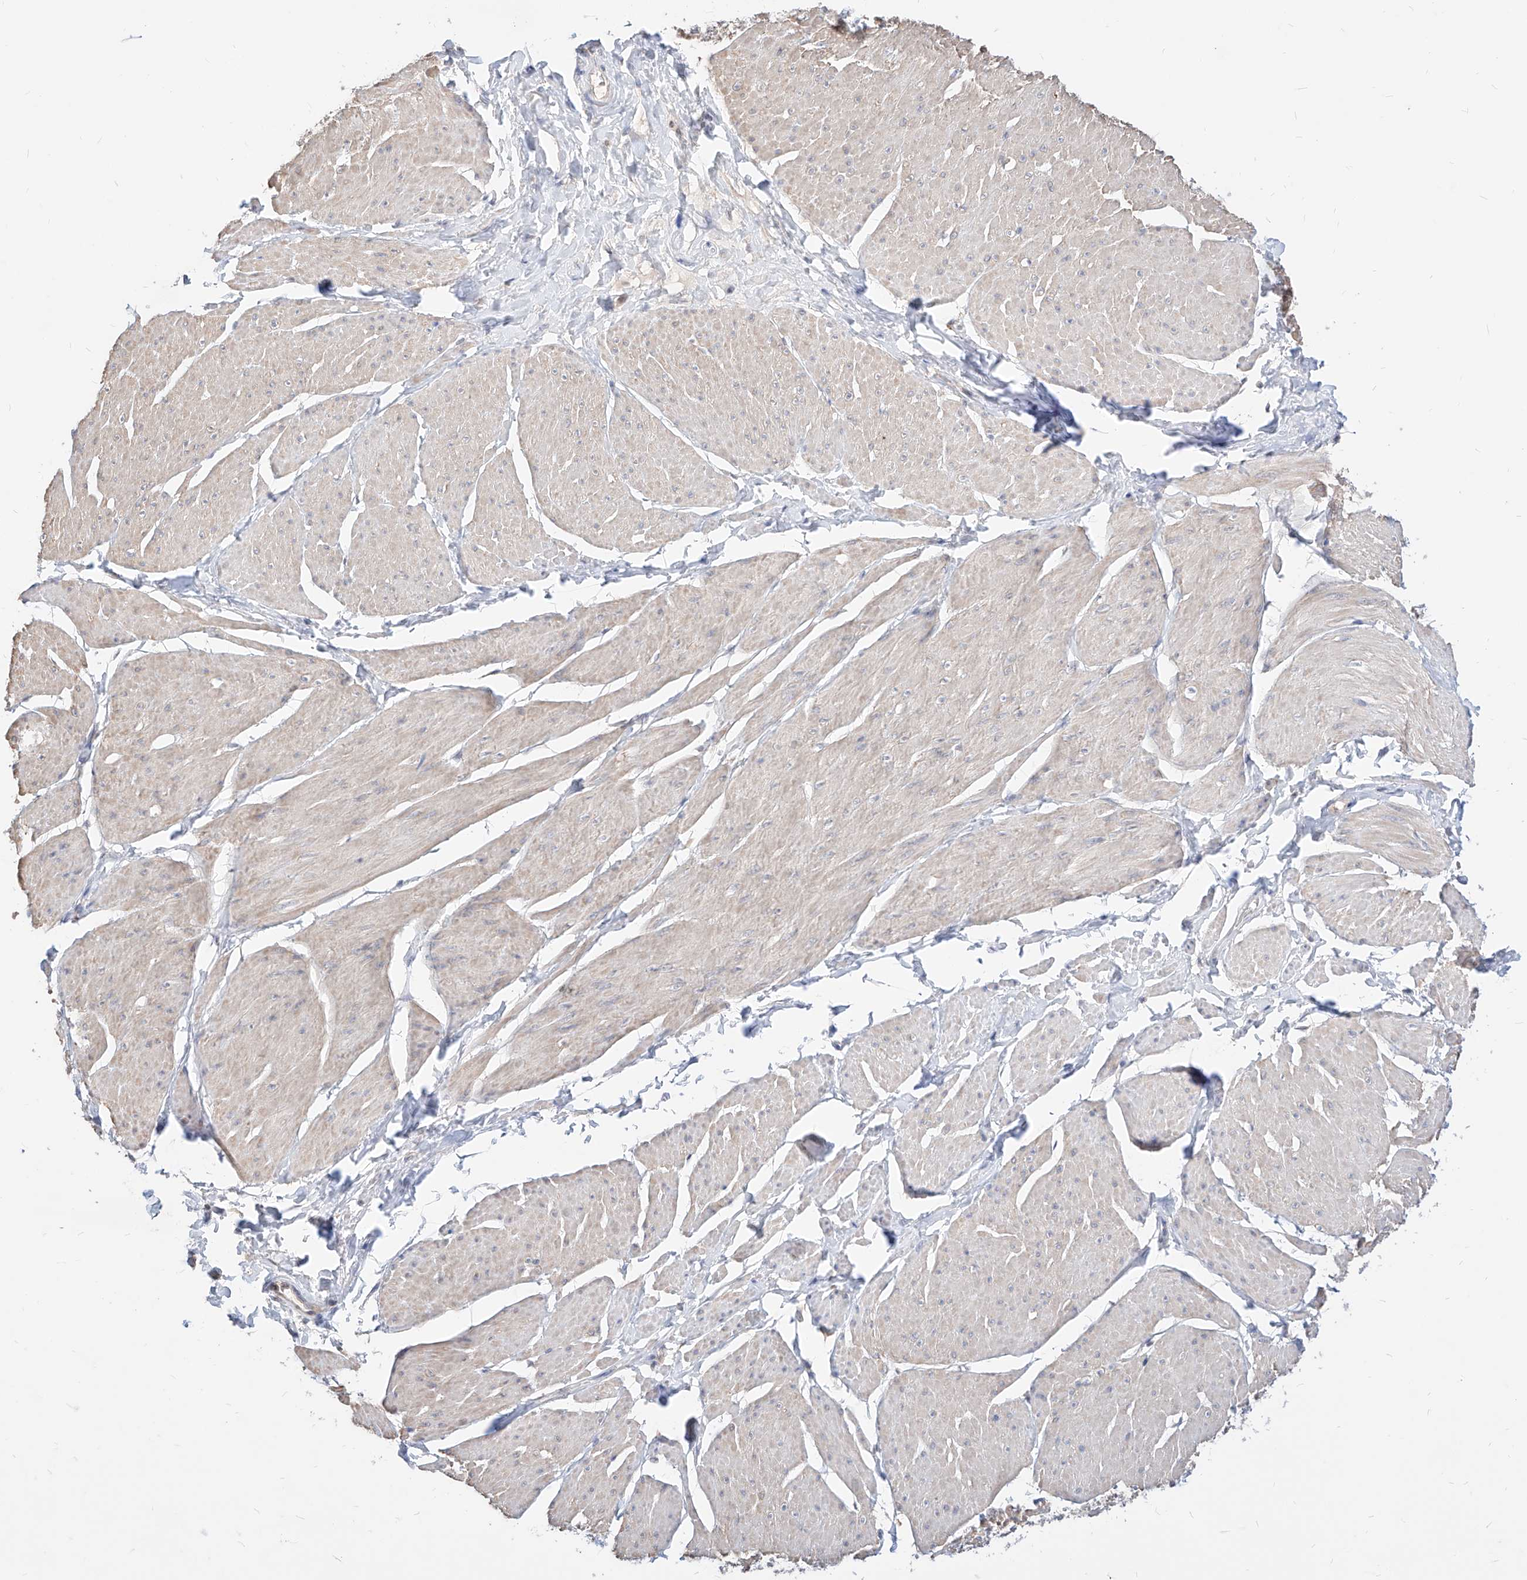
{"staining": {"intensity": "weak", "quantity": "25%-75%", "location": "cytoplasmic/membranous"}, "tissue": "smooth muscle", "cell_type": "Smooth muscle cells", "image_type": "normal", "snomed": [{"axis": "morphology", "description": "Urothelial carcinoma, High grade"}, {"axis": "topography", "description": "Urinary bladder"}], "caption": "Brown immunohistochemical staining in benign smooth muscle exhibits weak cytoplasmic/membranous positivity in approximately 25%-75% of smooth muscle cells.", "gene": "TSNAX", "patient": {"sex": "male", "age": 46}}